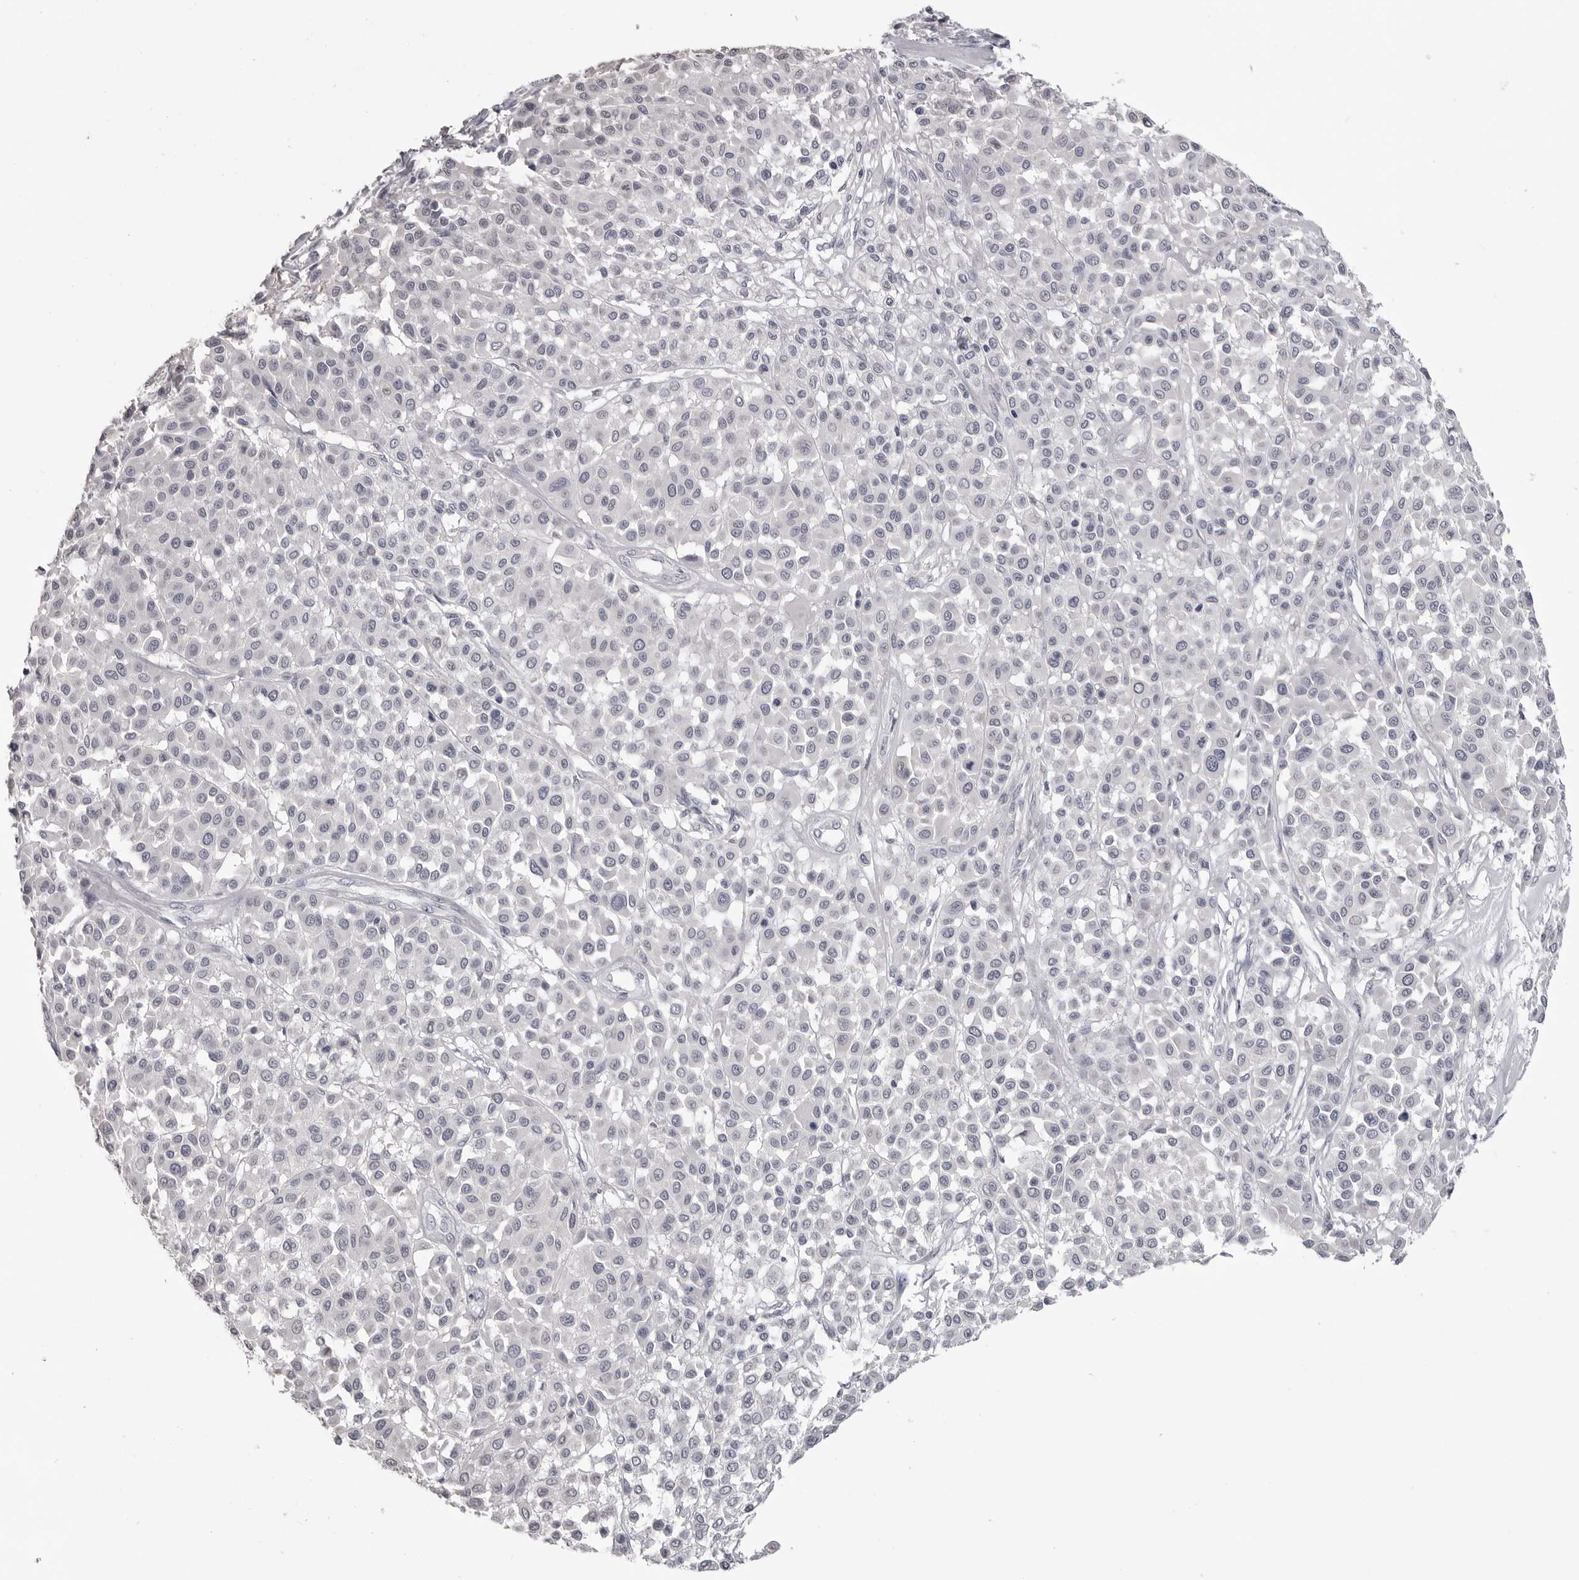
{"staining": {"intensity": "negative", "quantity": "none", "location": "none"}, "tissue": "melanoma", "cell_type": "Tumor cells", "image_type": "cancer", "snomed": [{"axis": "morphology", "description": "Malignant melanoma, Metastatic site"}, {"axis": "topography", "description": "Soft tissue"}], "caption": "There is no significant expression in tumor cells of melanoma.", "gene": "GPN2", "patient": {"sex": "male", "age": 41}}